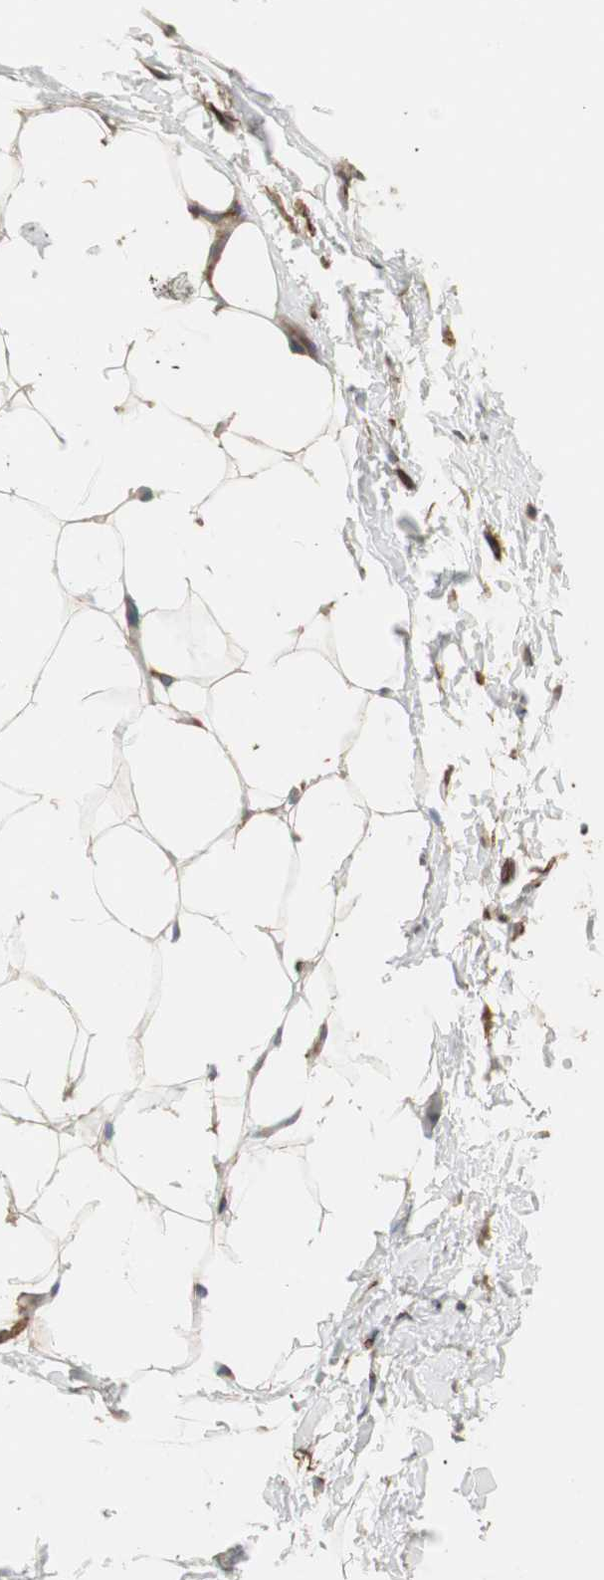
{"staining": {"intensity": "strong", "quantity": ">75%", "location": "cytoplasmic/membranous"}, "tissue": "adipose tissue", "cell_type": "Adipocytes", "image_type": "normal", "snomed": [{"axis": "morphology", "description": "Normal tissue, NOS"}, {"axis": "topography", "description": "Soft tissue"}], "caption": "Immunohistochemistry (IHC) (DAB (3,3'-diaminobenzidine)) staining of normal adipose tissue reveals strong cytoplasmic/membranous protein positivity in approximately >75% of adipocytes.", "gene": "H6PD", "patient": {"sex": "male", "age": 26}}